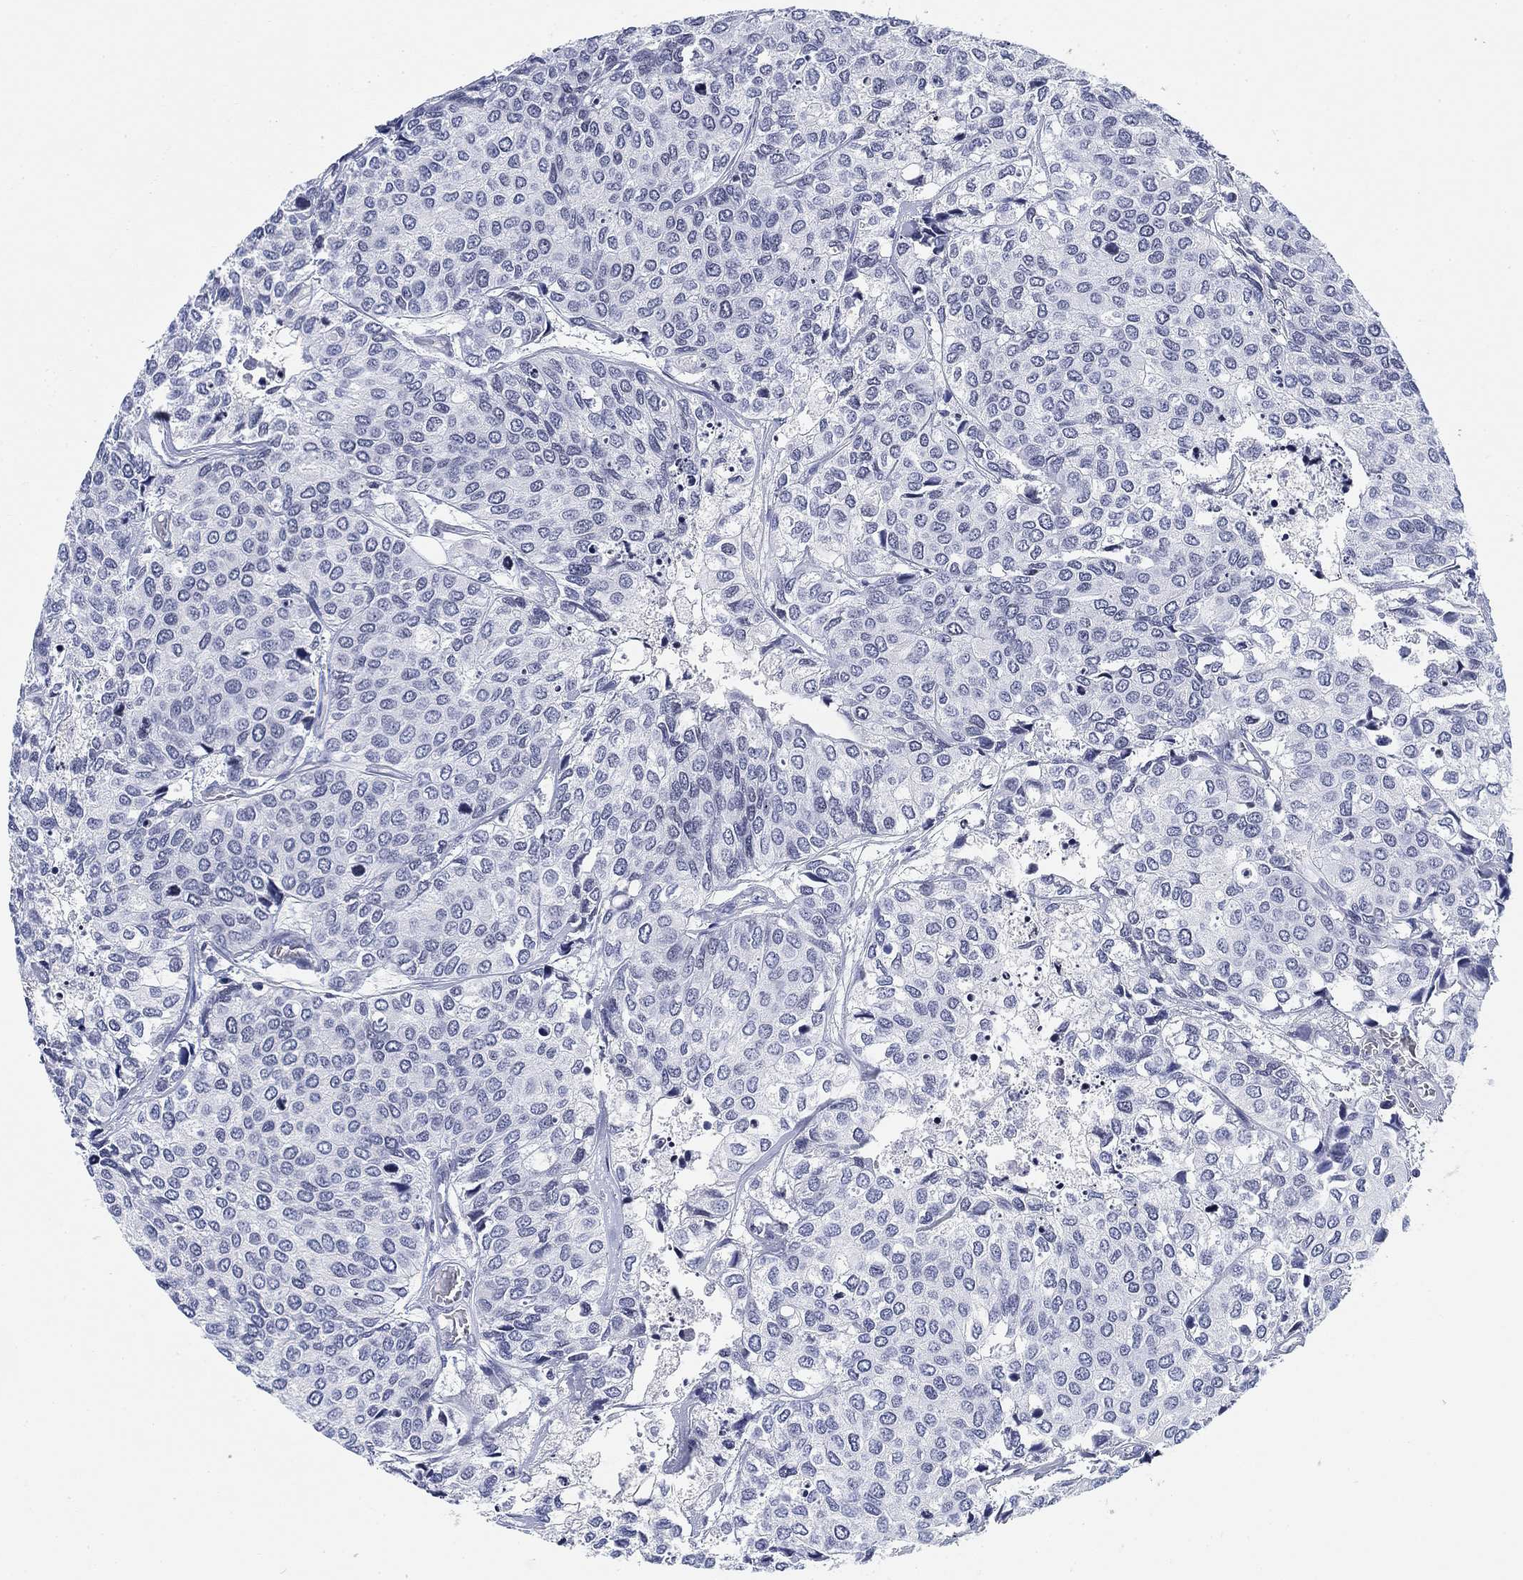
{"staining": {"intensity": "negative", "quantity": "none", "location": "none"}, "tissue": "urothelial cancer", "cell_type": "Tumor cells", "image_type": "cancer", "snomed": [{"axis": "morphology", "description": "Urothelial carcinoma, High grade"}, {"axis": "topography", "description": "Urinary bladder"}], "caption": "There is no significant positivity in tumor cells of high-grade urothelial carcinoma.", "gene": "FYB1", "patient": {"sex": "male", "age": 73}}